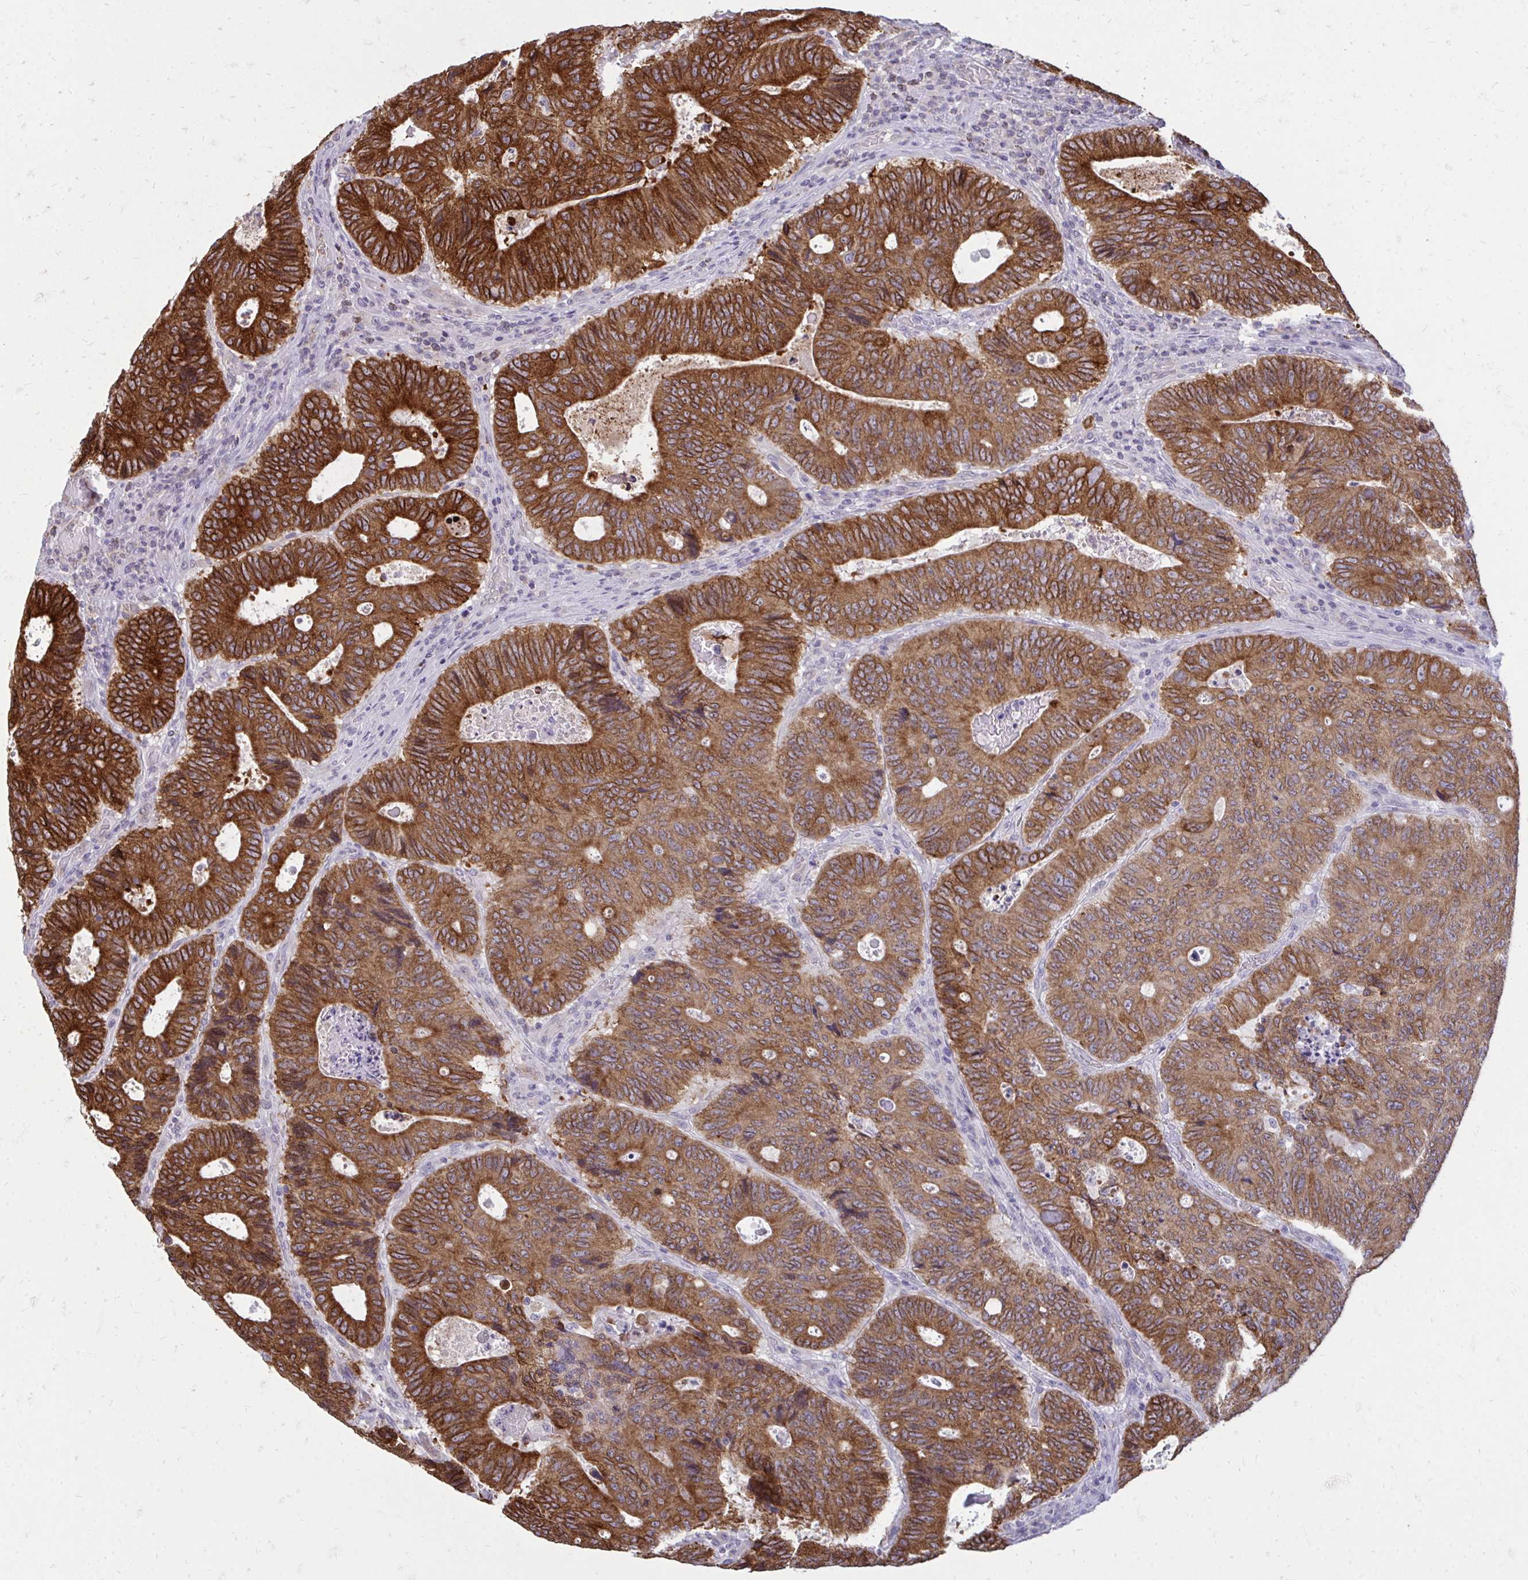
{"staining": {"intensity": "strong", "quantity": ">75%", "location": "cytoplasmic/membranous"}, "tissue": "colorectal cancer", "cell_type": "Tumor cells", "image_type": "cancer", "snomed": [{"axis": "morphology", "description": "Adenocarcinoma, NOS"}, {"axis": "topography", "description": "Colon"}], "caption": "Immunohistochemical staining of human colorectal adenocarcinoma exhibits strong cytoplasmic/membranous protein expression in about >75% of tumor cells. (Brightfield microscopy of DAB IHC at high magnification).", "gene": "ACSL5", "patient": {"sex": "male", "age": 62}}